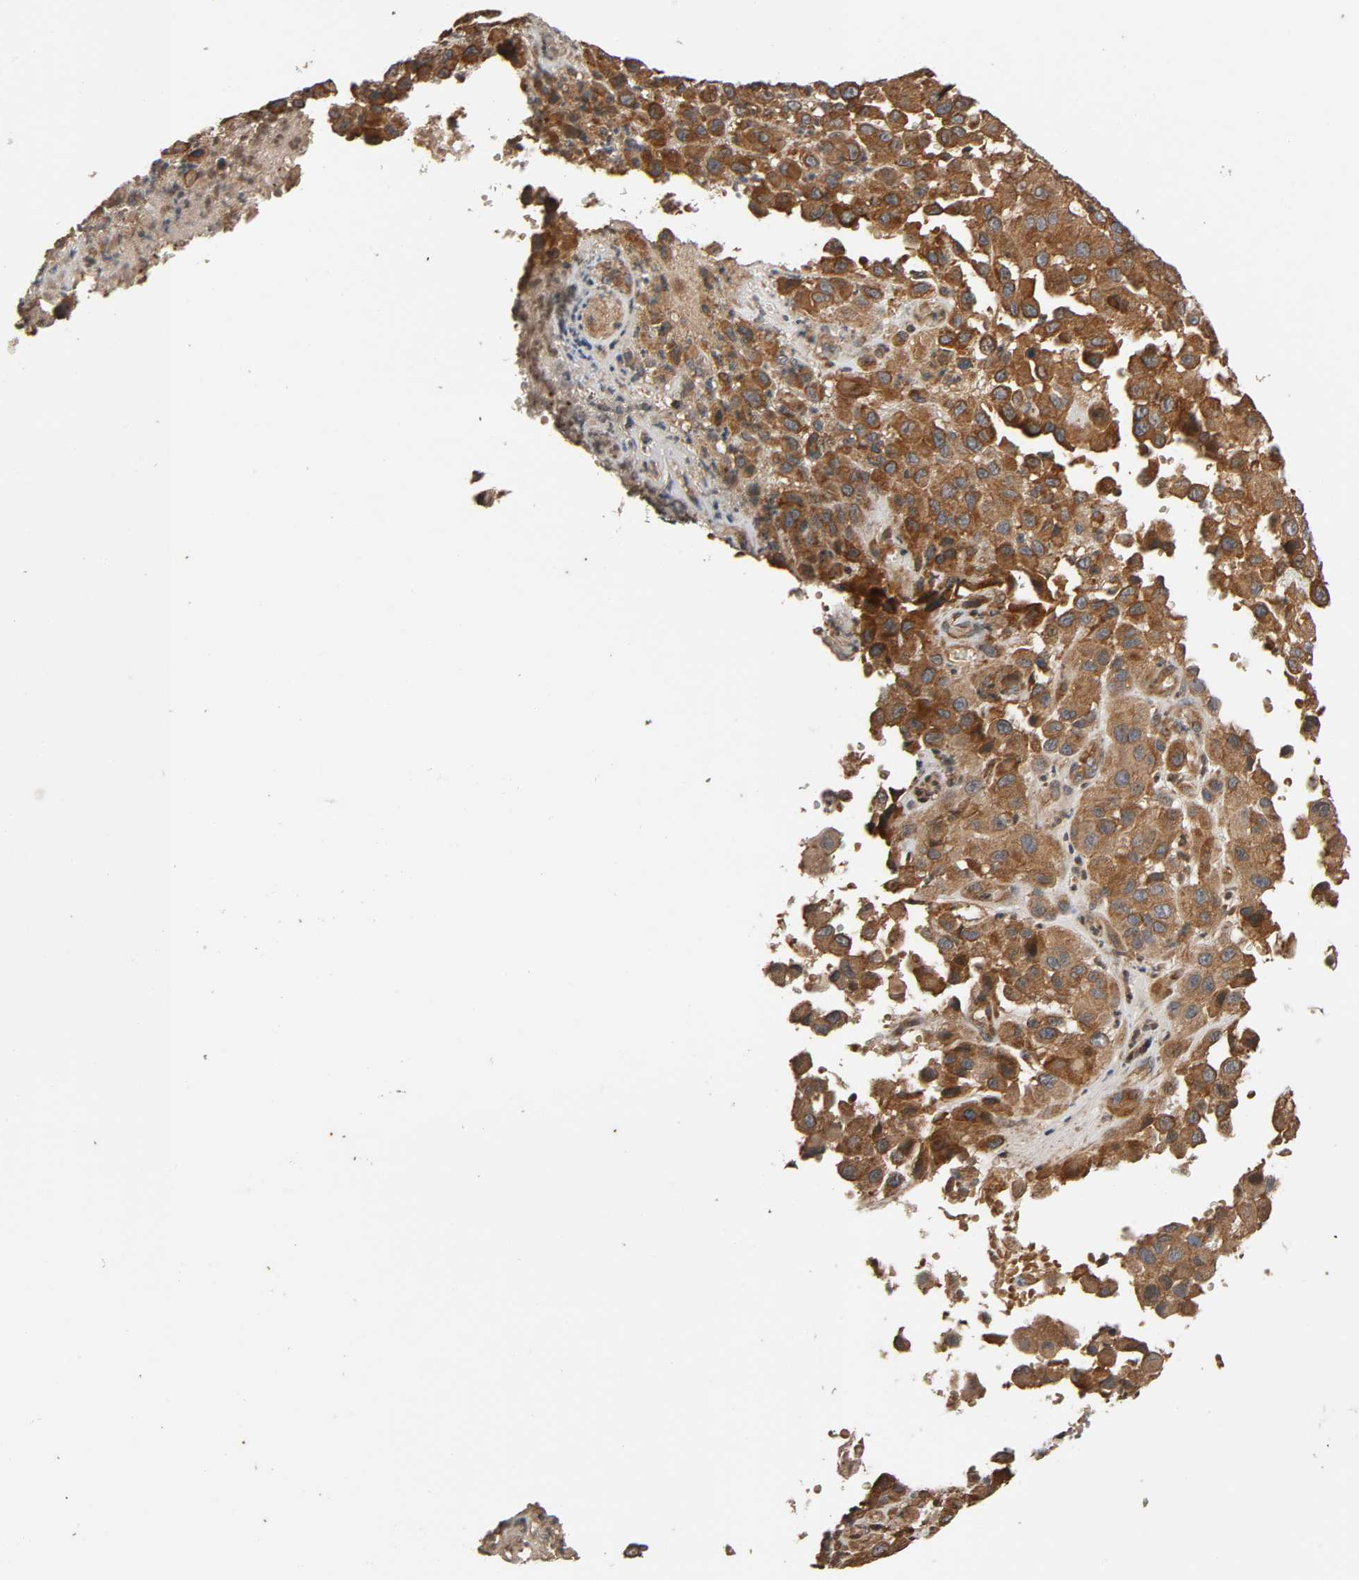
{"staining": {"intensity": "moderate", "quantity": ">75%", "location": "cytoplasmic/membranous"}, "tissue": "melanoma", "cell_type": "Tumor cells", "image_type": "cancer", "snomed": [{"axis": "morphology", "description": "Malignant melanoma, NOS"}, {"axis": "topography", "description": "Skin"}], "caption": "The histopathology image shows staining of melanoma, revealing moderate cytoplasmic/membranous protein positivity (brown color) within tumor cells.", "gene": "MAP3K8", "patient": {"sex": "female", "age": 21}}